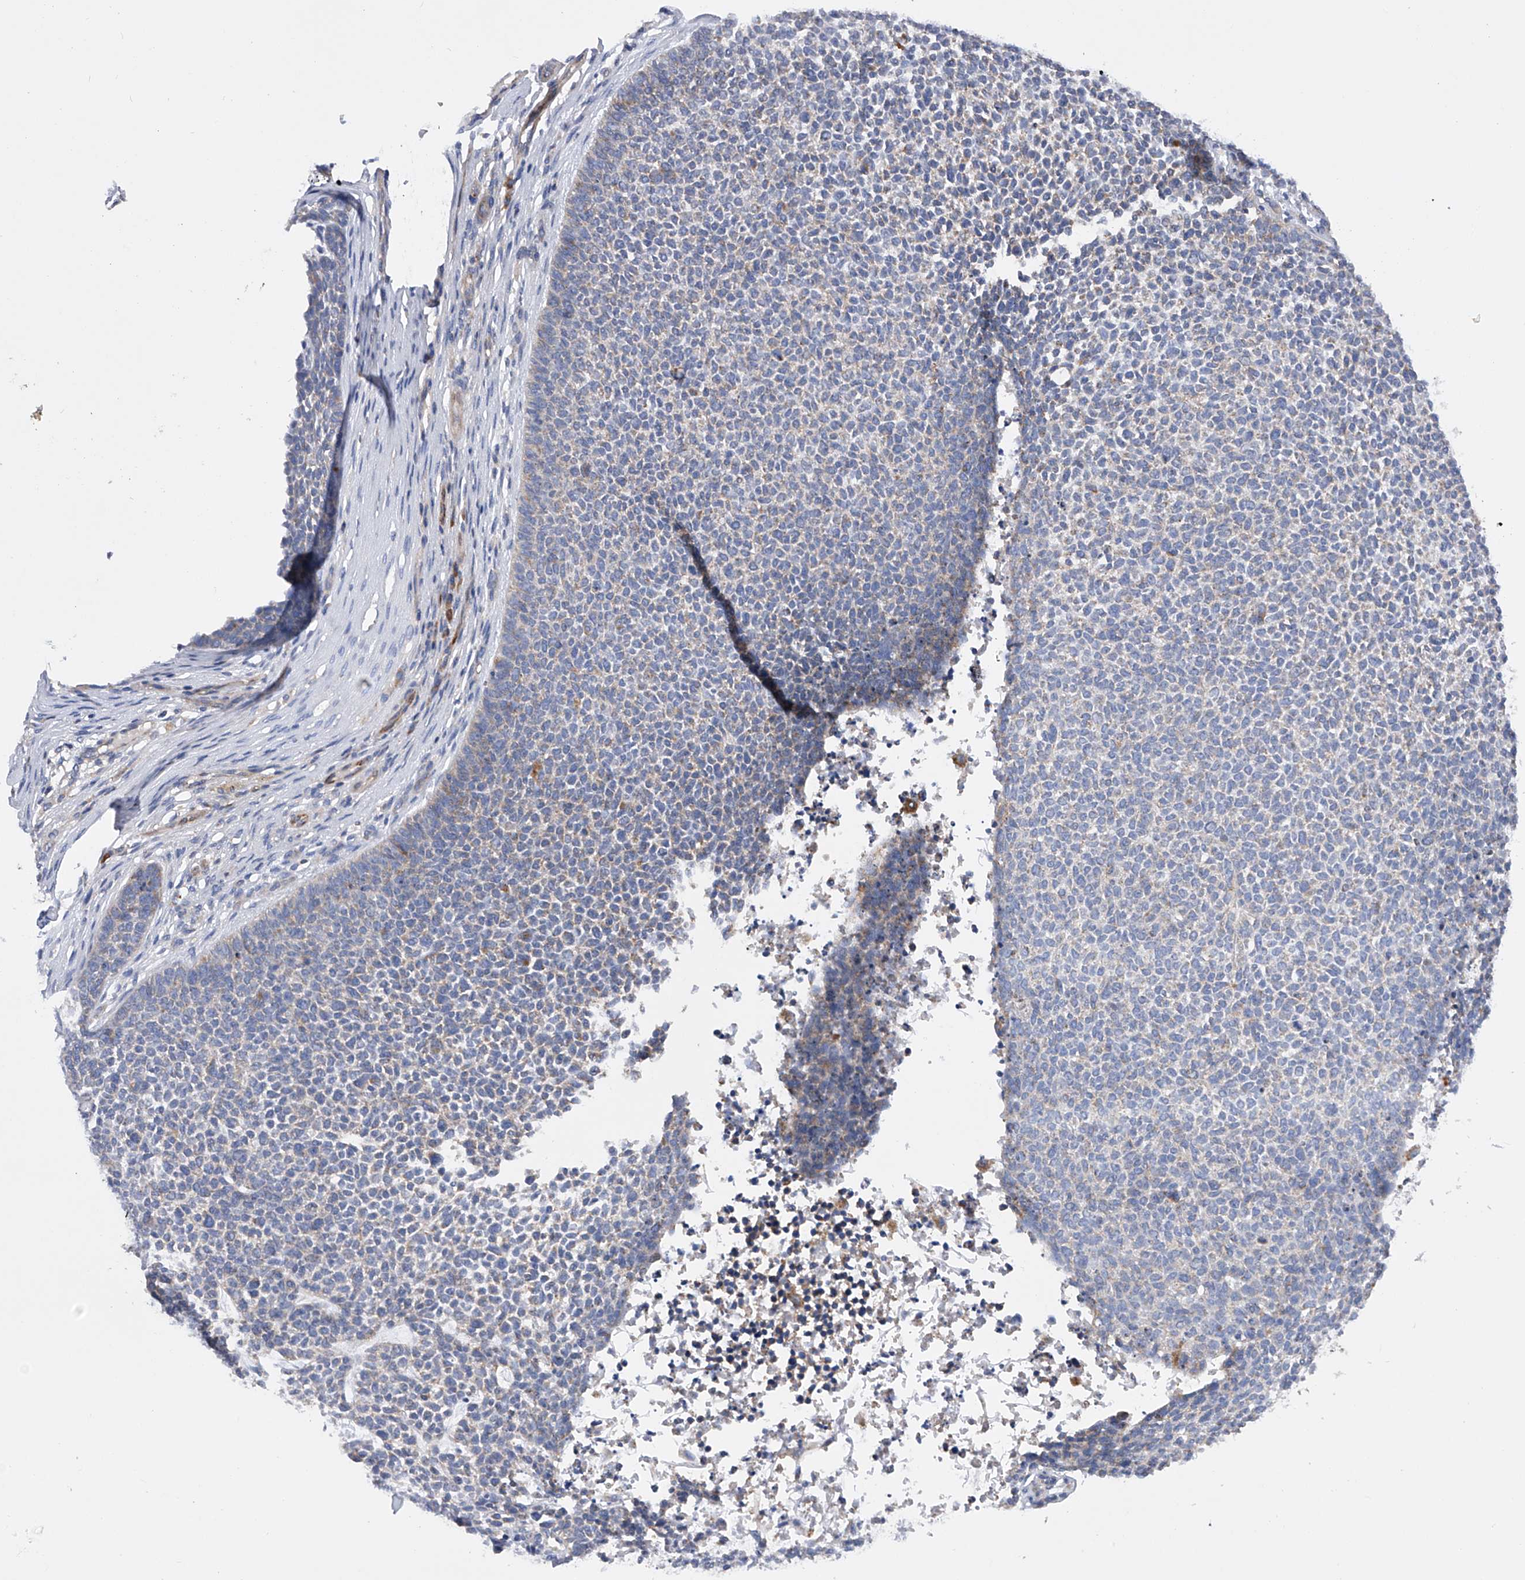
{"staining": {"intensity": "negative", "quantity": "none", "location": "none"}, "tissue": "skin cancer", "cell_type": "Tumor cells", "image_type": "cancer", "snomed": [{"axis": "morphology", "description": "Basal cell carcinoma"}, {"axis": "topography", "description": "Skin"}], "caption": "A high-resolution image shows IHC staining of skin cancer (basal cell carcinoma), which demonstrates no significant staining in tumor cells.", "gene": "MLYCD", "patient": {"sex": "female", "age": 84}}